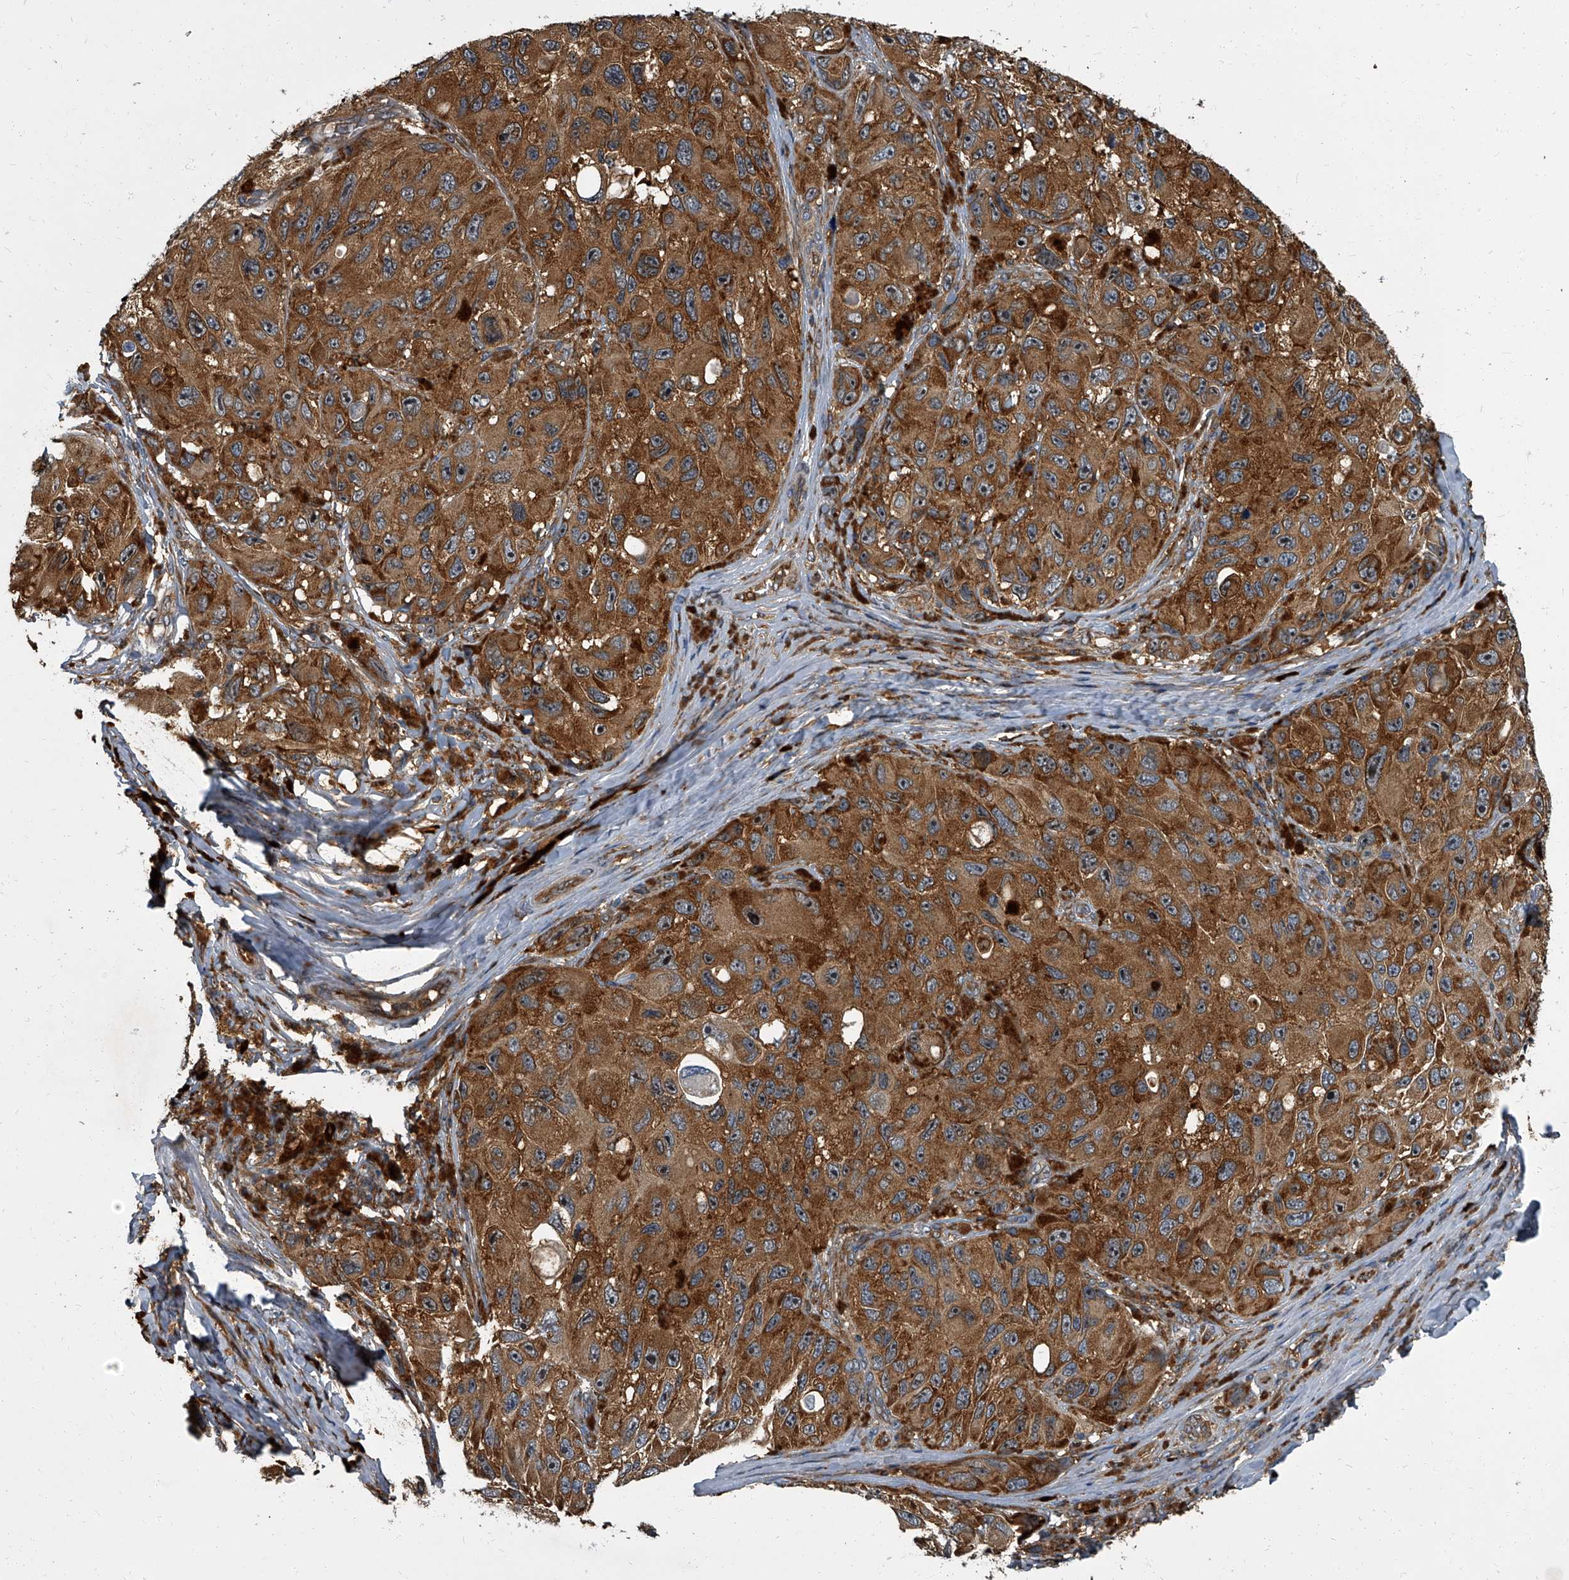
{"staining": {"intensity": "strong", "quantity": ">75%", "location": "cytoplasmic/membranous"}, "tissue": "melanoma", "cell_type": "Tumor cells", "image_type": "cancer", "snomed": [{"axis": "morphology", "description": "Malignant melanoma, NOS"}, {"axis": "topography", "description": "Skin"}], "caption": "Immunohistochemical staining of human malignant melanoma reveals strong cytoplasmic/membranous protein expression in about >75% of tumor cells.", "gene": "CDV3", "patient": {"sex": "female", "age": 73}}